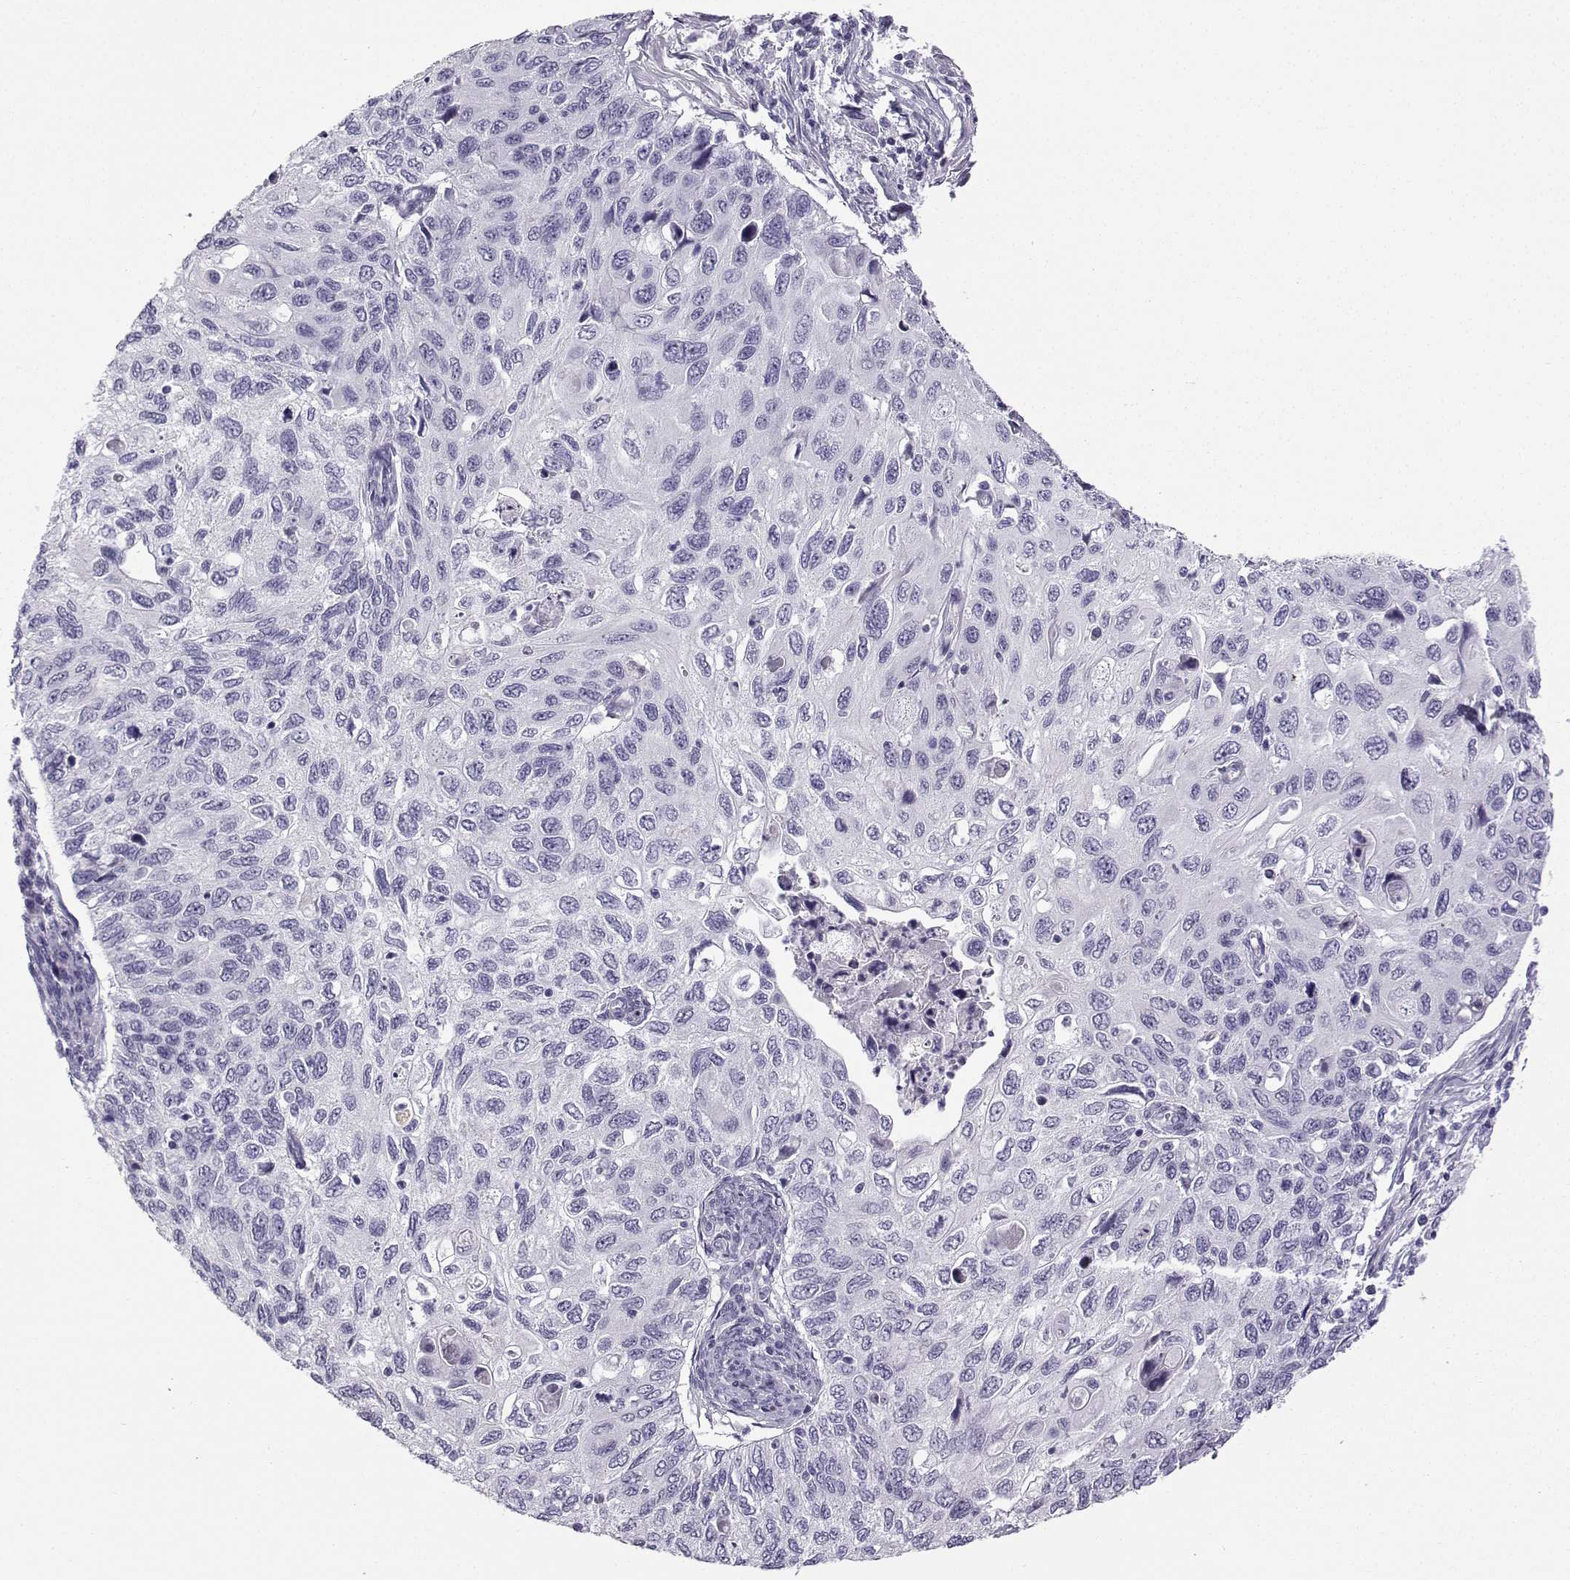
{"staining": {"intensity": "negative", "quantity": "none", "location": "none"}, "tissue": "cervical cancer", "cell_type": "Tumor cells", "image_type": "cancer", "snomed": [{"axis": "morphology", "description": "Squamous cell carcinoma, NOS"}, {"axis": "topography", "description": "Cervix"}], "caption": "The micrograph reveals no significant expression in tumor cells of cervical cancer (squamous cell carcinoma). The staining was performed using DAB (3,3'-diaminobenzidine) to visualize the protein expression in brown, while the nuclei were stained in blue with hematoxylin (Magnification: 20x).", "gene": "ZBTB8B", "patient": {"sex": "female", "age": 70}}